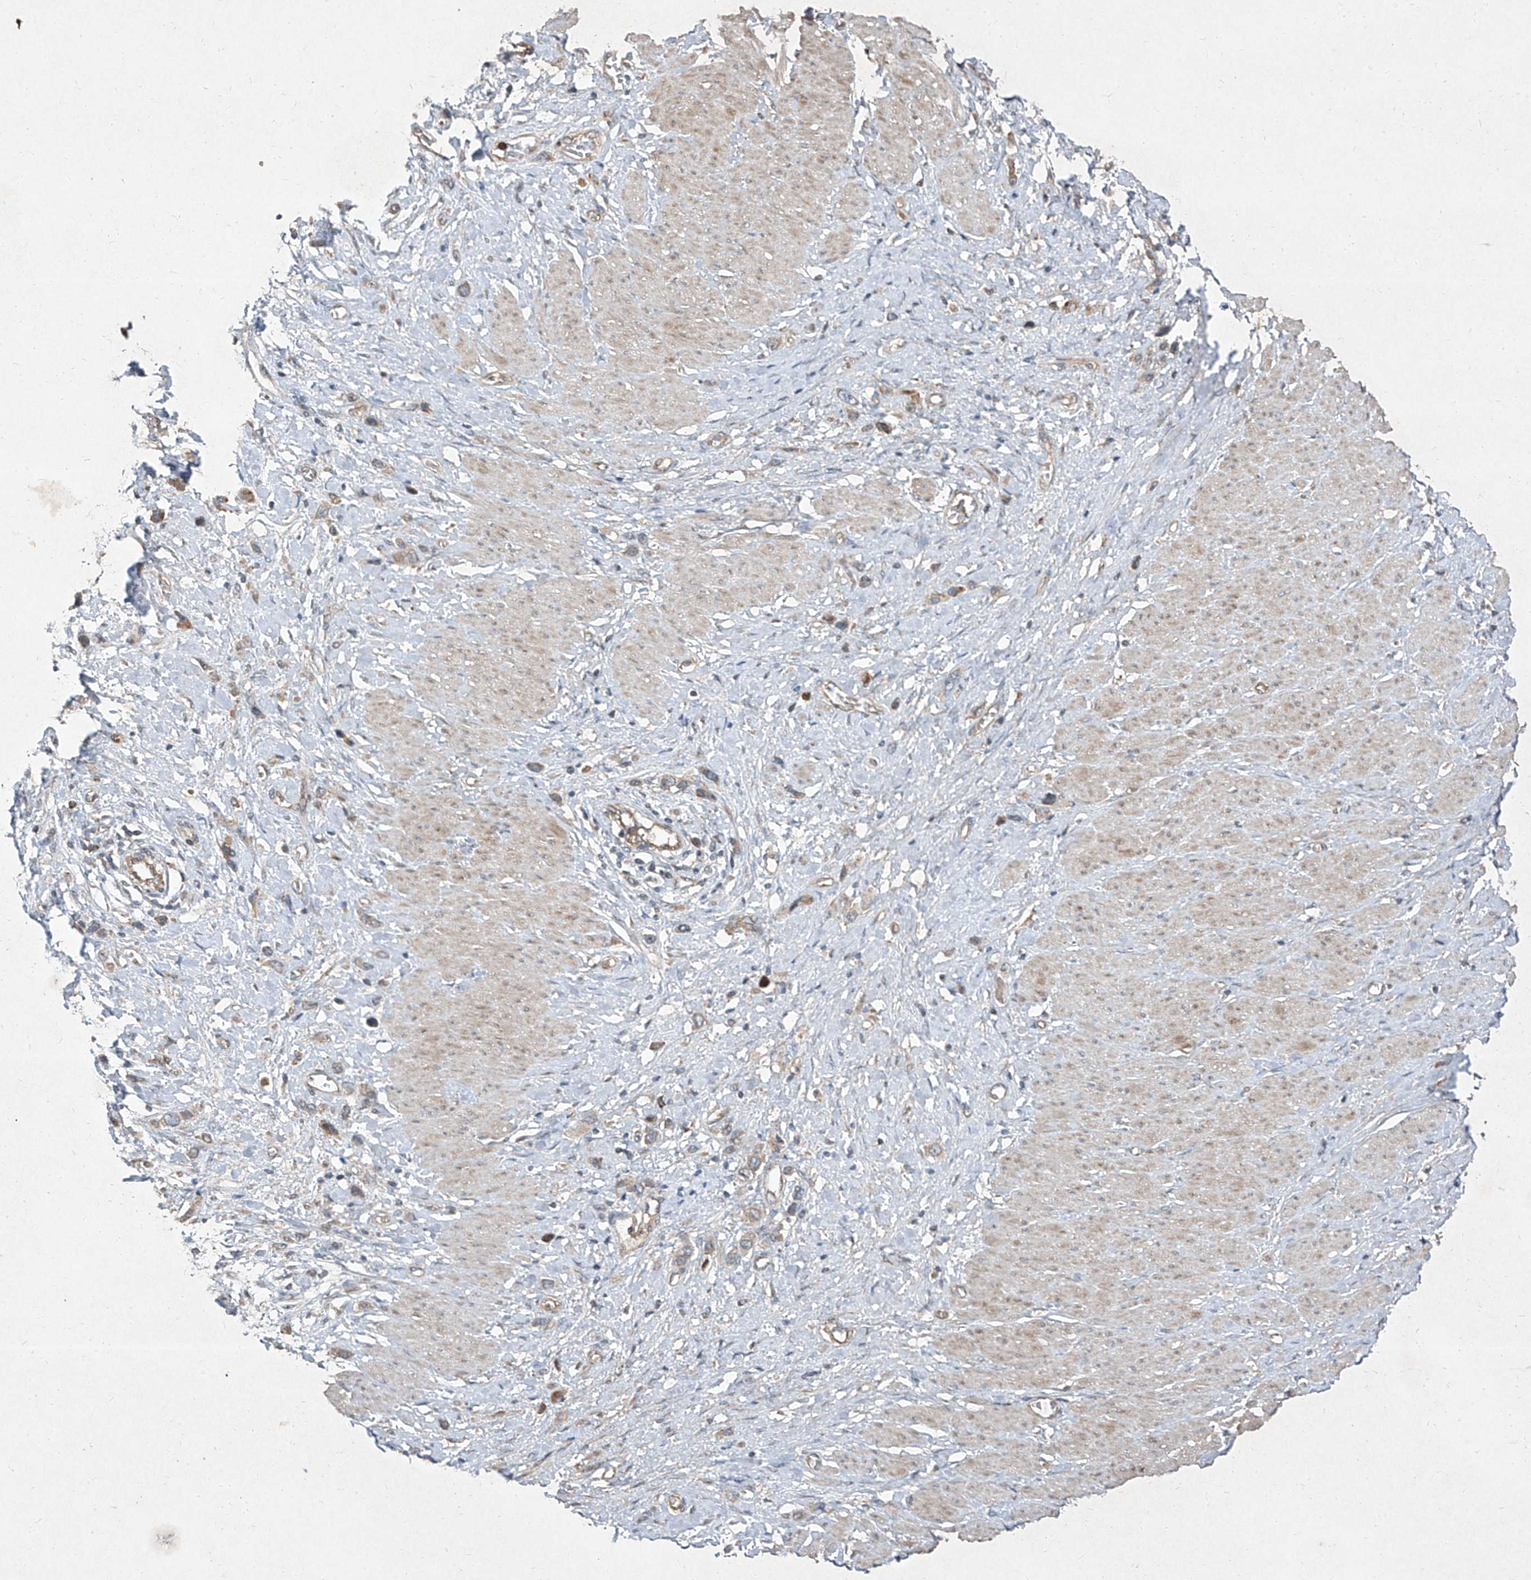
{"staining": {"intensity": "moderate", "quantity": ">75%", "location": "cytoplasmic/membranous"}, "tissue": "stomach cancer", "cell_type": "Tumor cells", "image_type": "cancer", "snomed": [{"axis": "morphology", "description": "Adenocarcinoma, NOS"}, {"axis": "topography", "description": "Stomach"}], "caption": "Tumor cells exhibit moderate cytoplasmic/membranous staining in approximately >75% of cells in stomach cancer (adenocarcinoma).", "gene": "CCN1", "patient": {"sex": "female", "age": 65}}